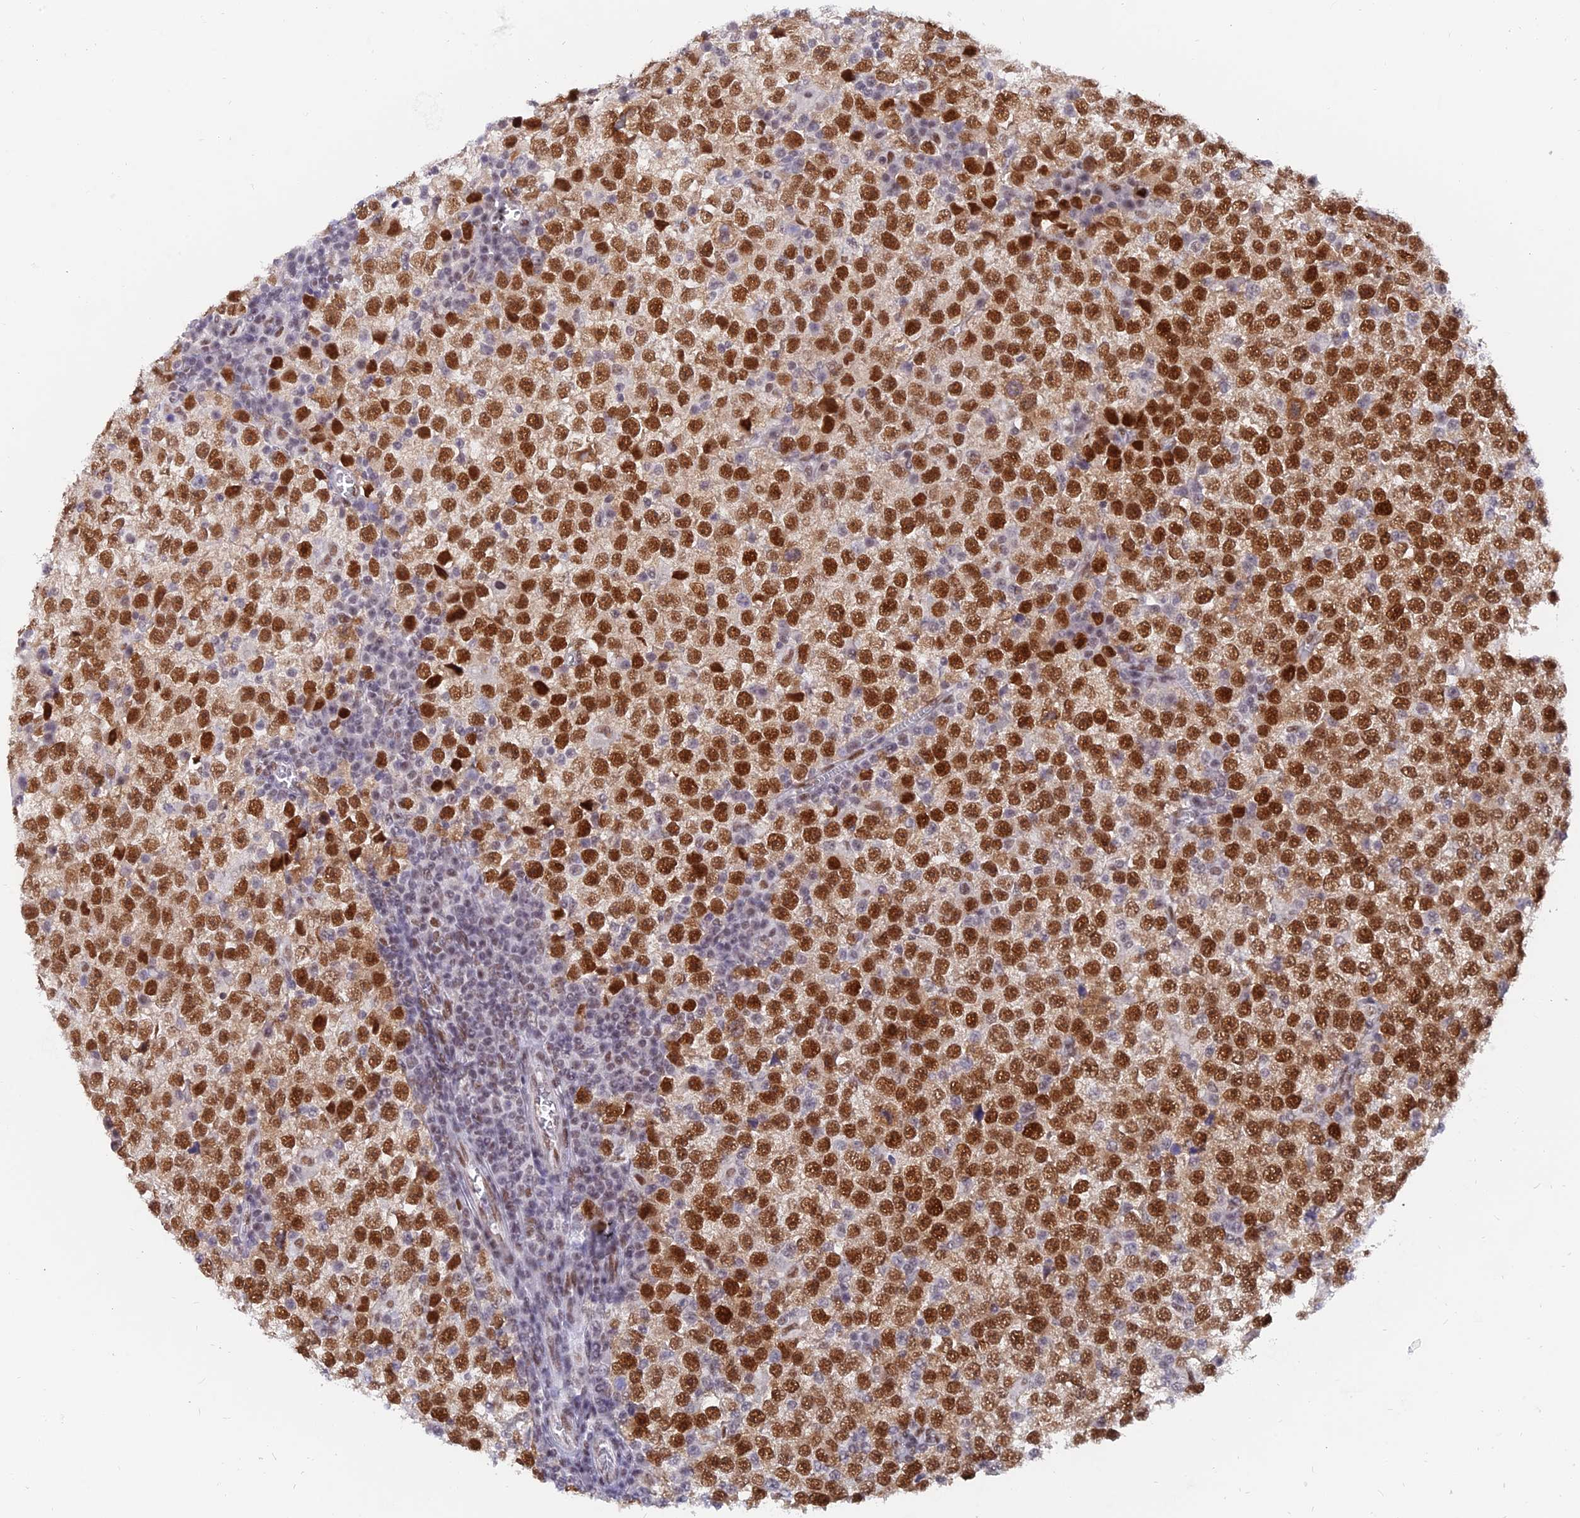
{"staining": {"intensity": "strong", "quantity": ">75%", "location": "nuclear"}, "tissue": "testis cancer", "cell_type": "Tumor cells", "image_type": "cancer", "snomed": [{"axis": "morphology", "description": "Seminoma, NOS"}, {"axis": "topography", "description": "Testis"}], "caption": "A photomicrograph showing strong nuclear staining in approximately >75% of tumor cells in testis cancer (seminoma), as visualized by brown immunohistochemical staining.", "gene": "DPY30", "patient": {"sex": "male", "age": 65}}